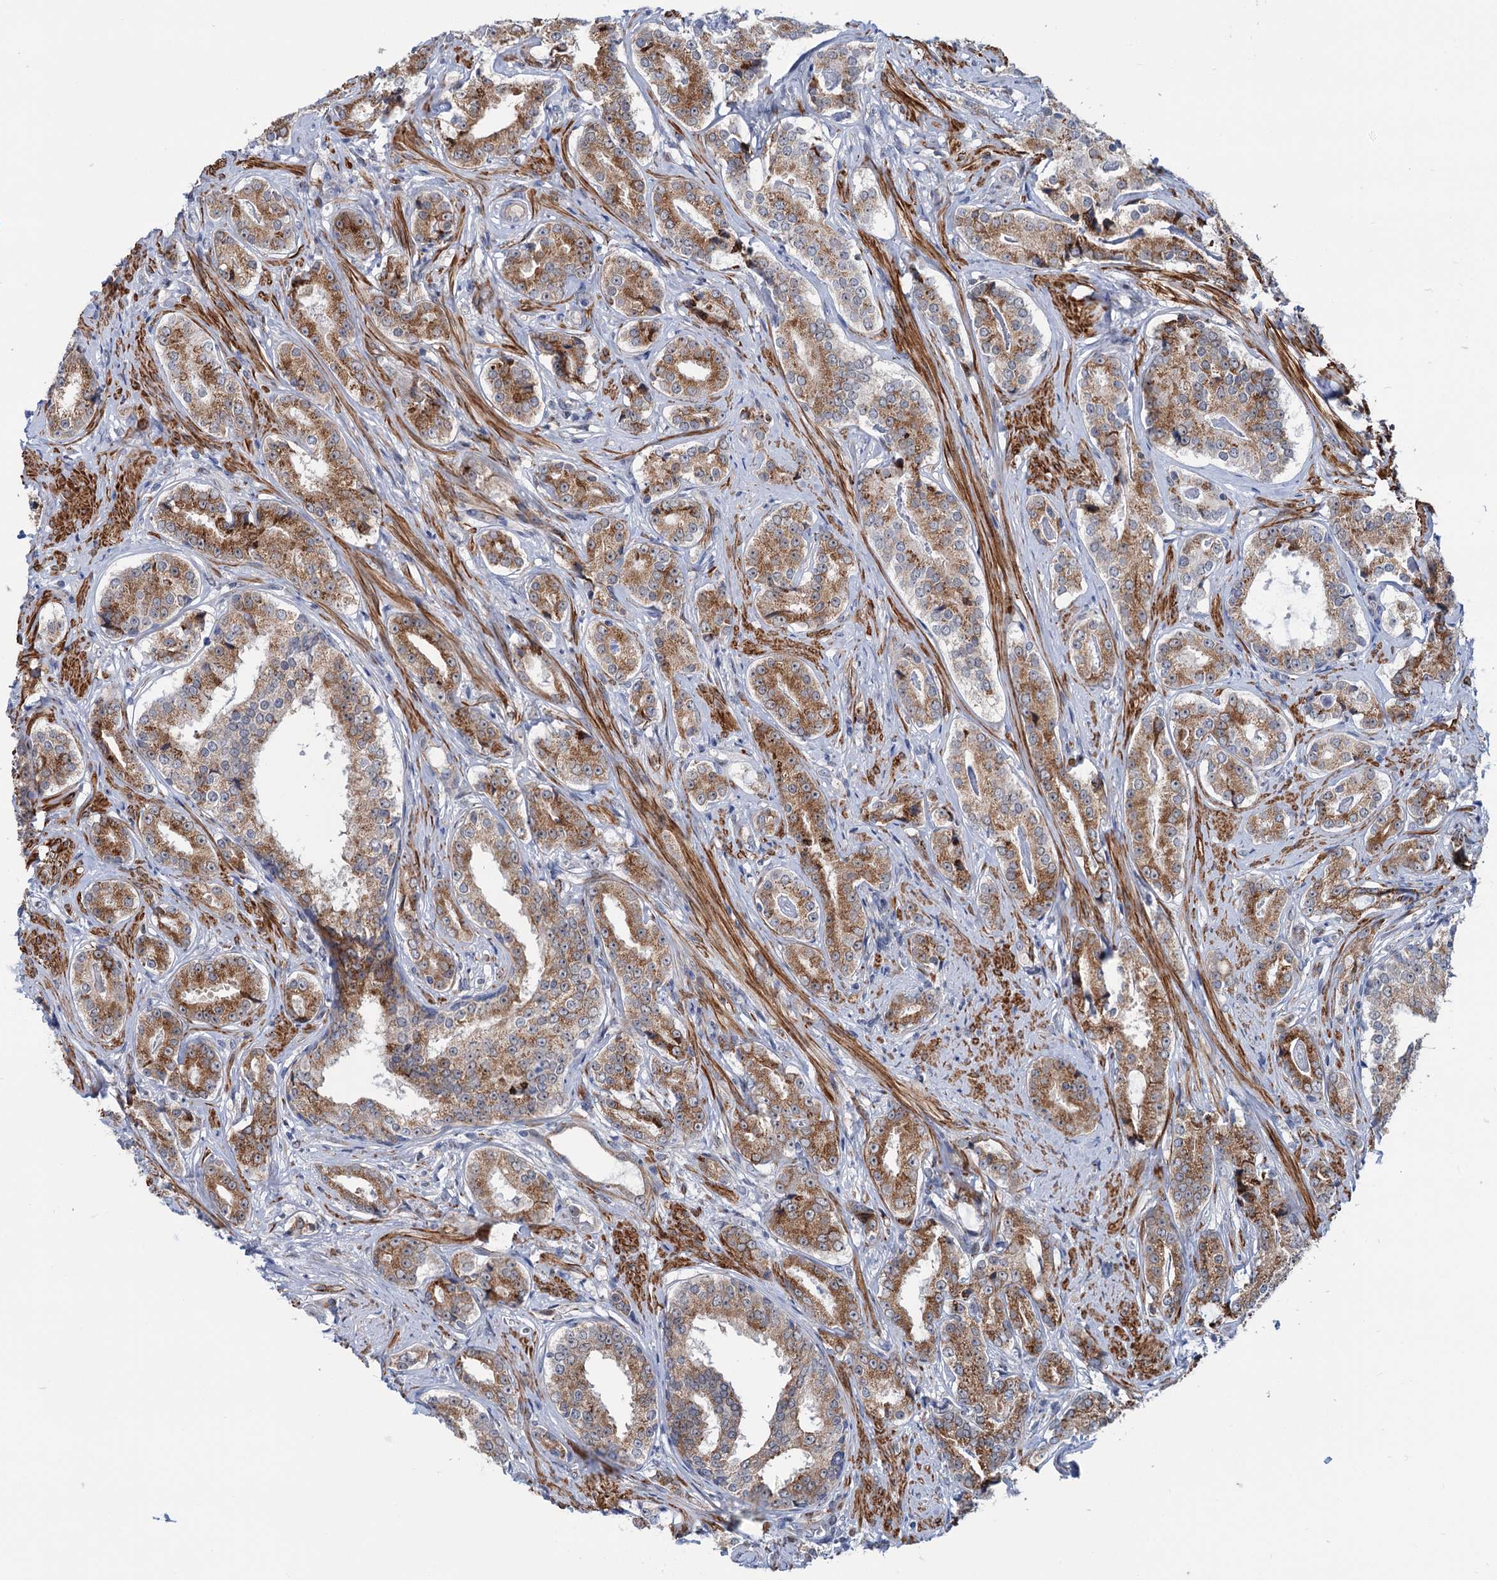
{"staining": {"intensity": "strong", "quantity": ">75%", "location": "cytoplasmic/membranous"}, "tissue": "prostate cancer", "cell_type": "Tumor cells", "image_type": "cancer", "snomed": [{"axis": "morphology", "description": "Adenocarcinoma, High grade"}, {"axis": "topography", "description": "Prostate"}], "caption": "Prostate high-grade adenocarcinoma stained for a protein displays strong cytoplasmic/membranous positivity in tumor cells.", "gene": "ELP4", "patient": {"sex": "male", "age": 58}}